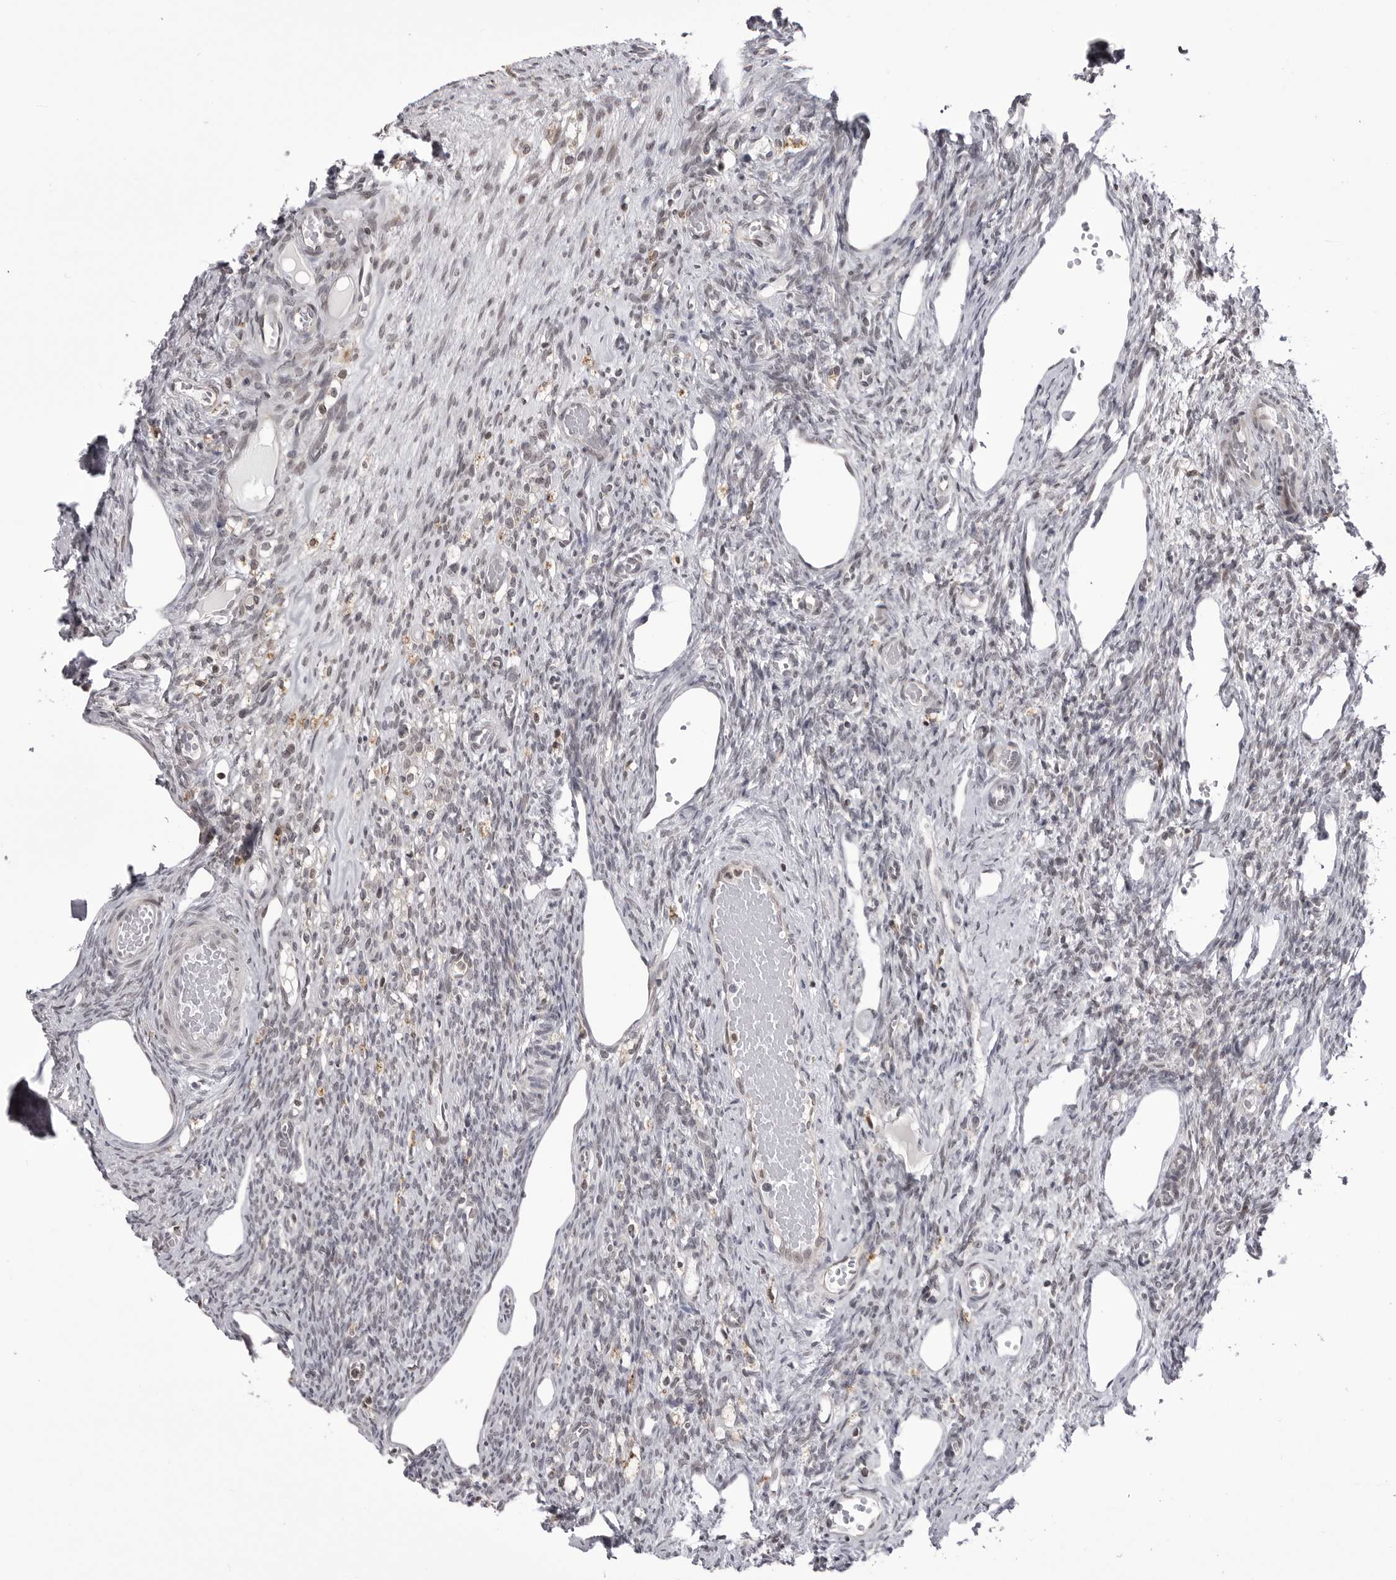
{"staining": {"intensity": "negative", "quantity": "none", "location": "none"}, "tissue": "ovary", "cell_type": "Ovarian stroma cells", "image_type": "normal", "snomed": [{"axis": "morphology", "description": "Normal tissue, NOS"}, {"axis": "topography", "description": "Ovary"}], "caption": "Ovarian stroma cells are negative for protein expression in benign human ovary. The staining is performed using DAB (3,3'-diaminobenzidine) brown chromogen with nuclei counter-stained in using hematoxylin.", "gene": "PTK2B", "patient": {"sex": "female", "age": 33}}